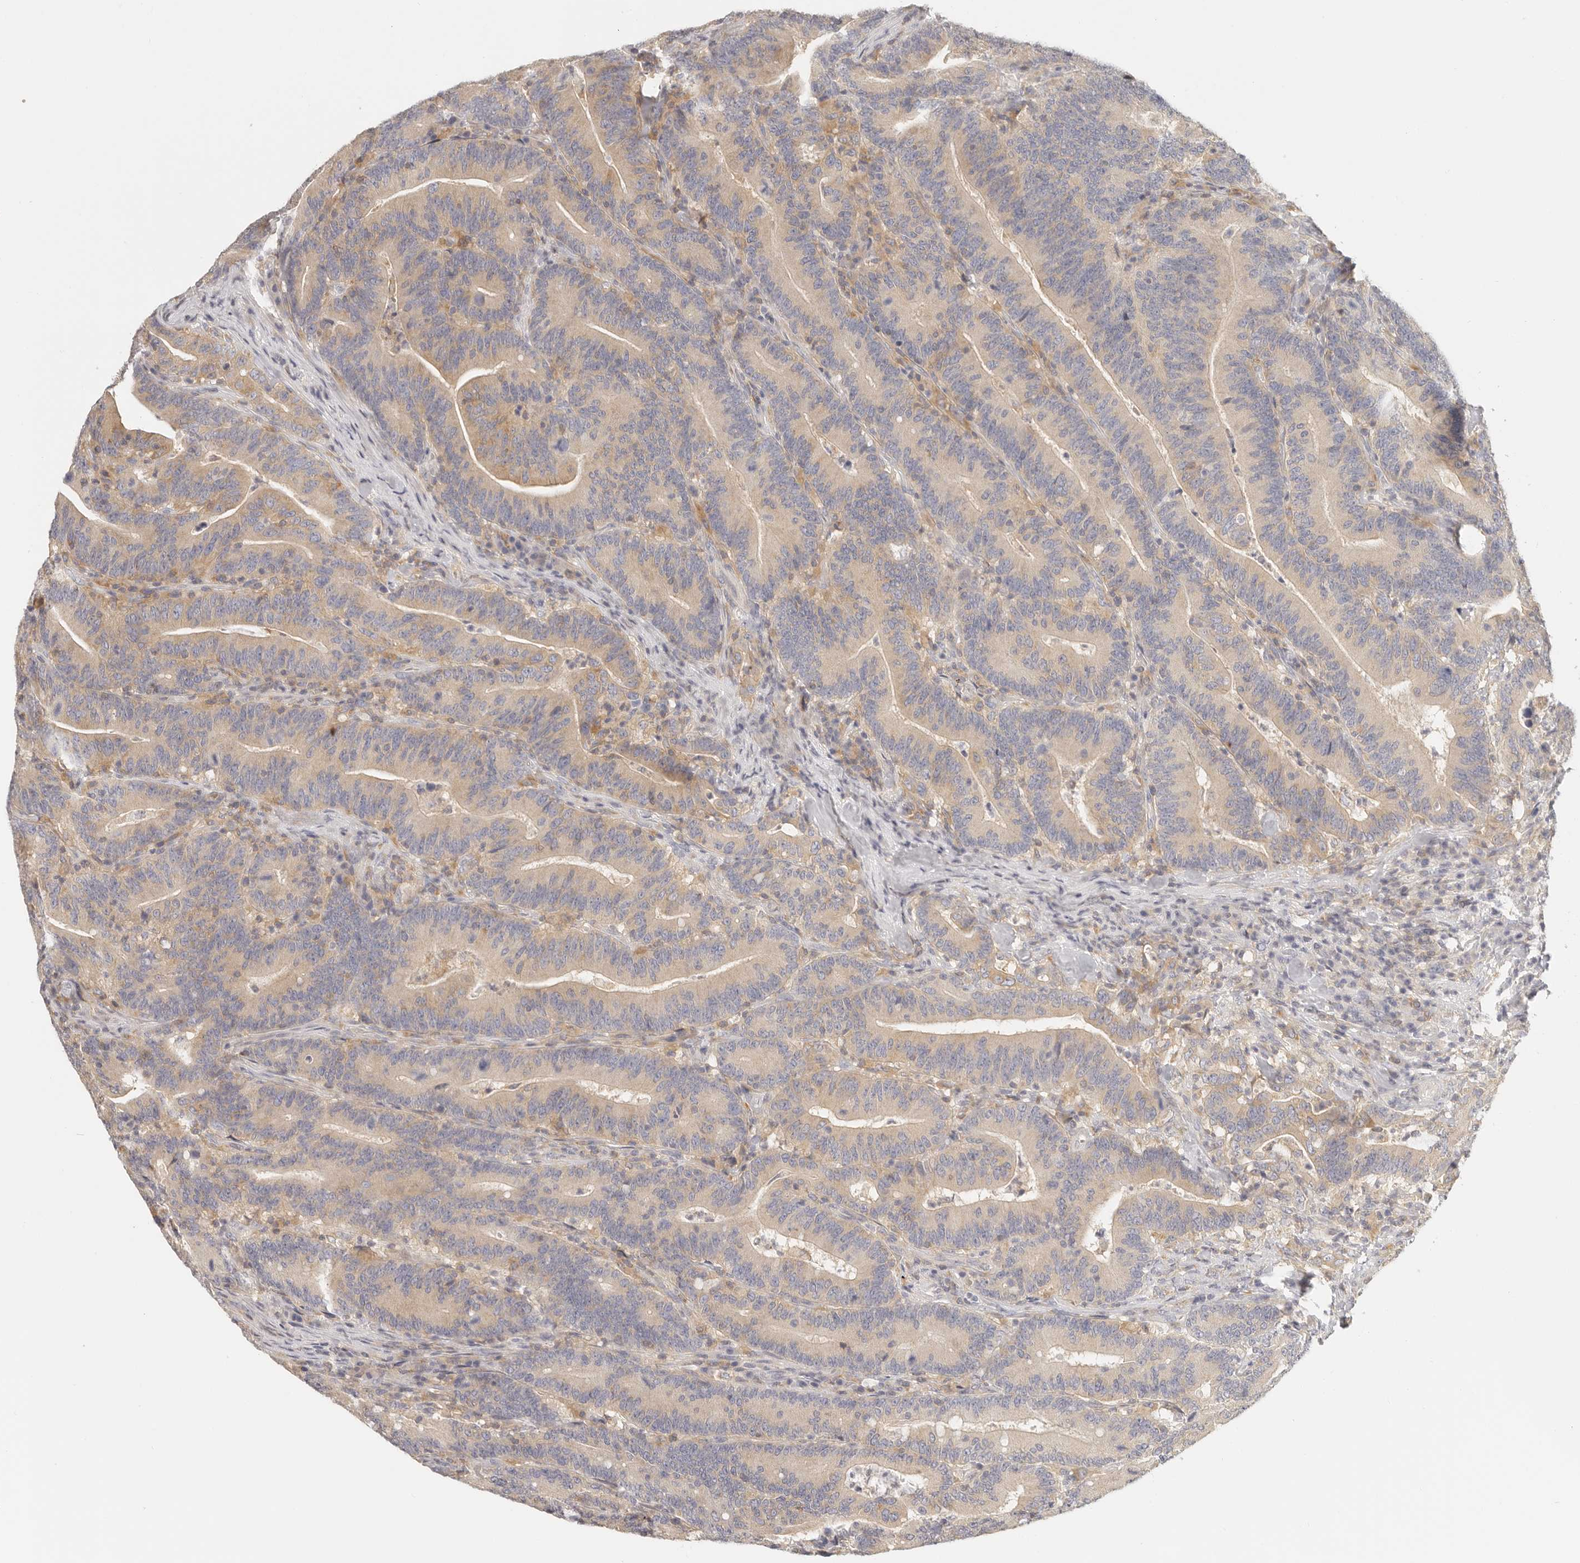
{"staining": {"intensity": "moderate", "quantity": "25%-75%", "location": "cytoplasmic/membranous"}, "tissue": "colorectal cancer", "cell_type": "Tumor cells", "image_type": "cancer", "snomed": [{"axis": "morphology", "description": "Adenocarcinoma, NOS"}, {"axis": "topography", "description": "Colon"}], "caption": "The image shows a brown stain indicating the presence of a protein in the cytoplasmic/membranous of tumor cells in colorectal adenocarcinoma.", "gene": "ANXA9", "patient": {"sex": "female", "age": 66}}